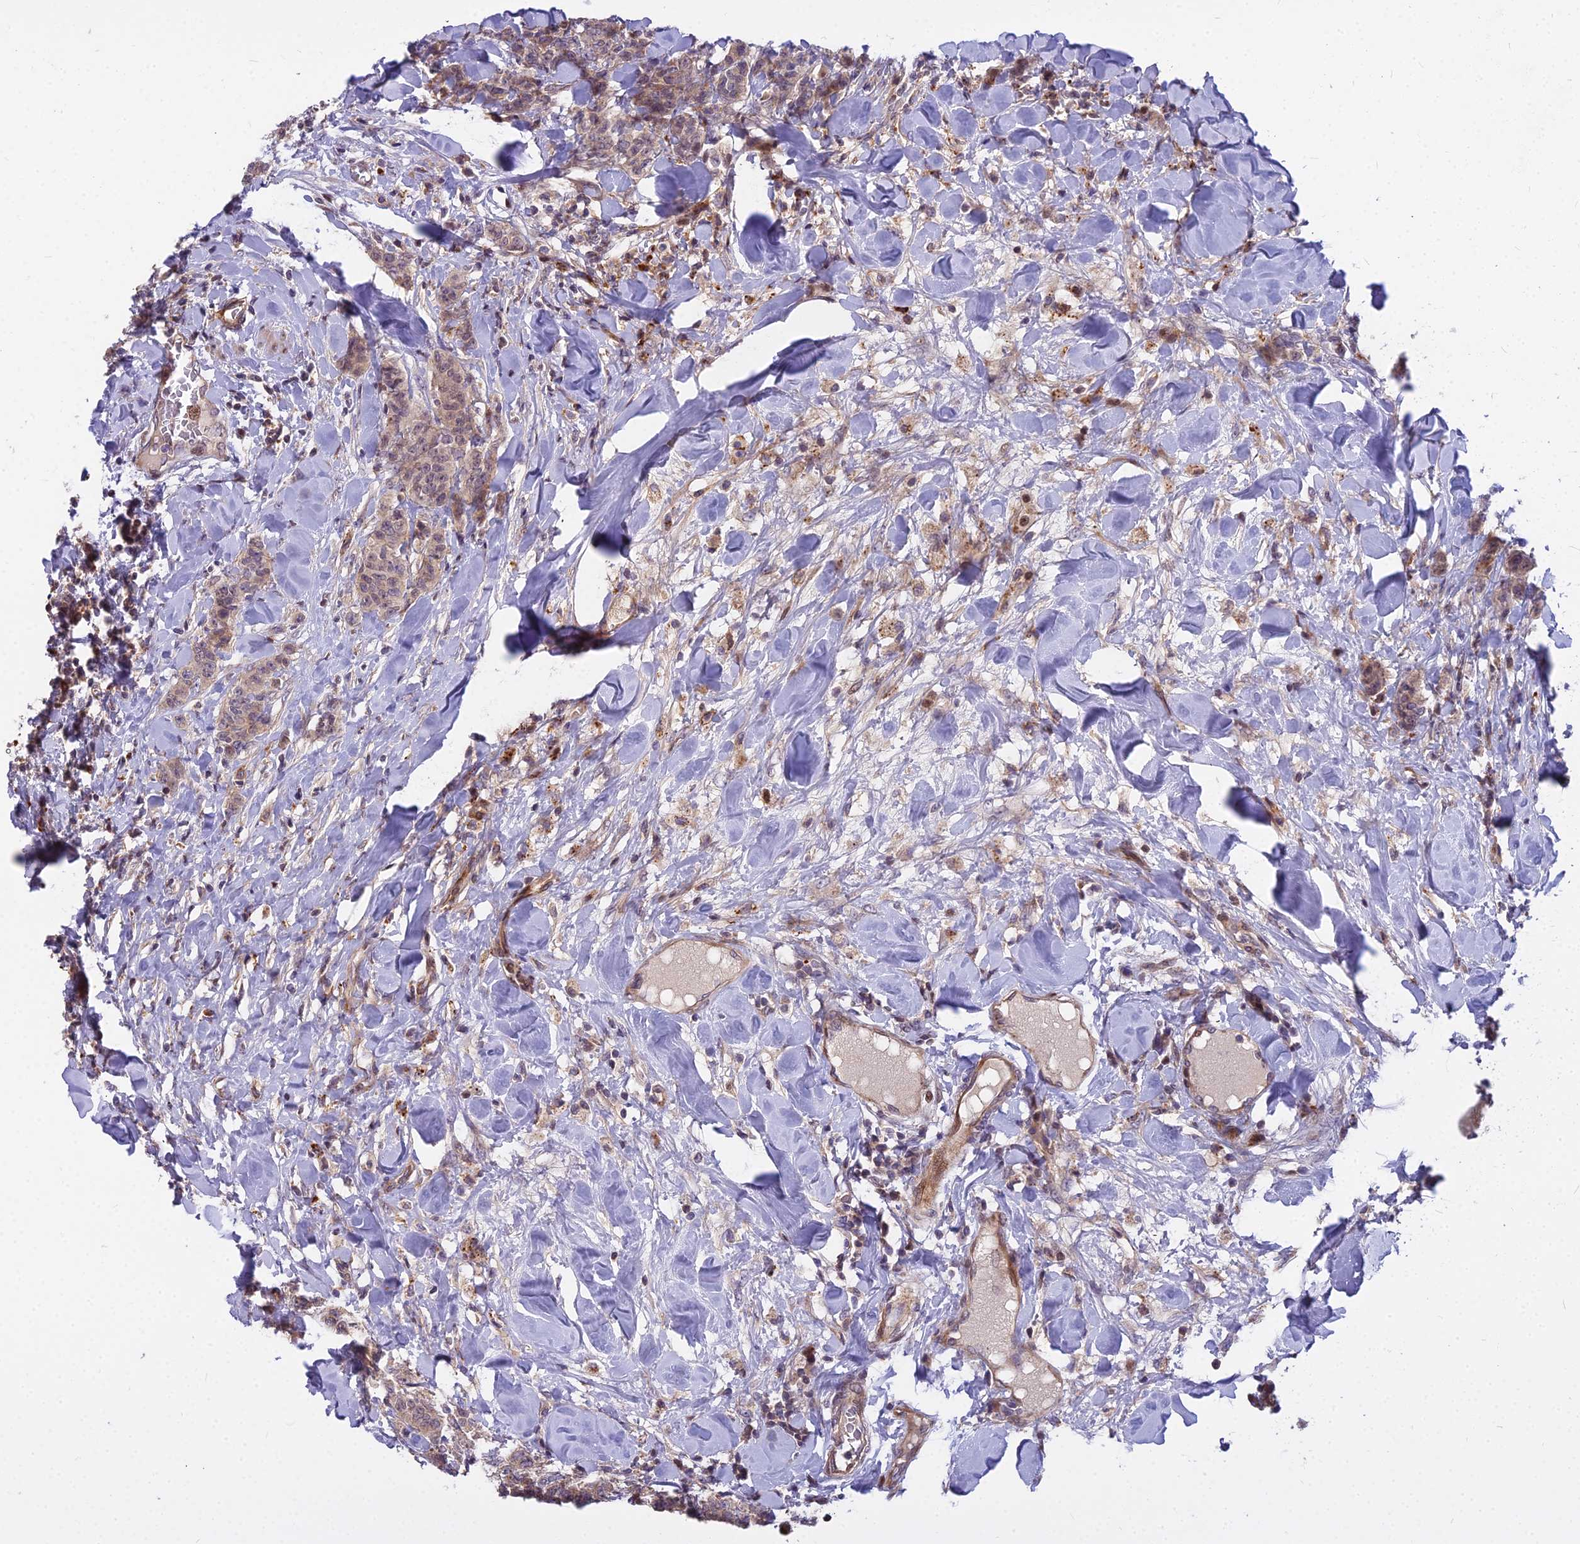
{"staining": {"intensity": "weak", "quantity": "25%-75%", "location": "nuclear"}, "tissue": "breast cancer", "cell_type": "Tumor cells", "image_type": "cancer", "snomed": [{"axis": "morphology", "description": "Duct carcinoma"}, {"axis": "topography", "description": "Breast"}], "caption": "IHC image of neoplastic tissue: intraductal carcinoma (breast) stained using immunohistochemistry demonstrates low levels of weak protein expression localized specifically in the nuclear of tumor cells, appearing as a nuclear brown color.", "gene": "GLYATL3", "patient": {"sex": "female", "age": 40}}